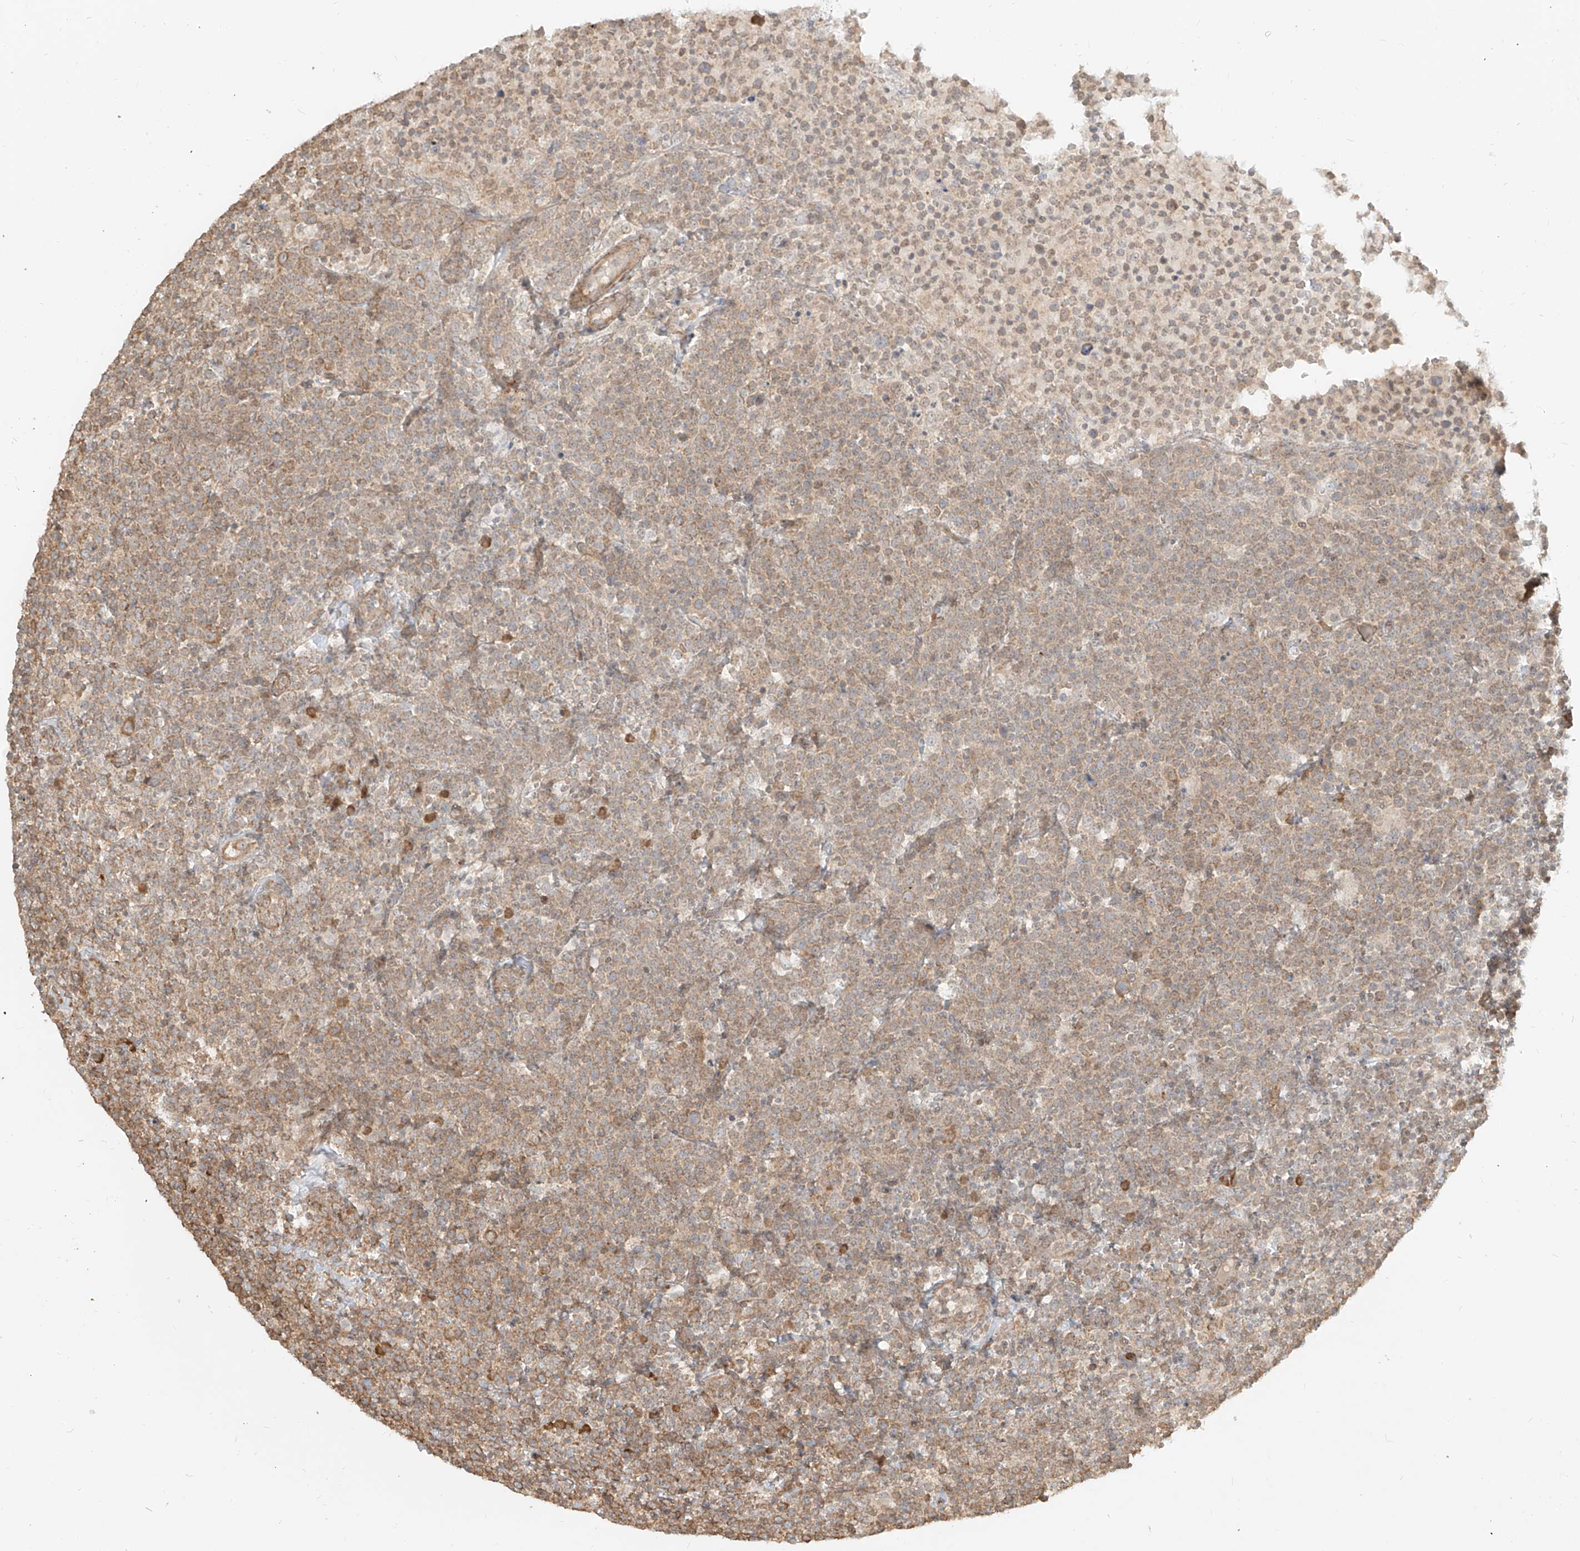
{"staining": {"intensity": "moderate", "quantity": ">75%", "location": "cytoplasmic/membranous"}, "tissue": "lymphoma", "cell_type": "Tumor cells", "image_type": "cancer", "snomed": [{"axis": "morphology", "description": "Malignant lymphoma, non-Hodgkin's type, High grade"}, {"axis": "topography", "description": "Lymph node"}], "caption": "Immunohistochemical staining of lymphoma reveals medium levels of moderate cytoplasmic/membranous protein expression in approximately >75% of tumor cells. The protein is stained brown, and the nuclei are stained in blue (DAB IHC with brightfield microscopy, high magnification).", "gene": "UBE2K", "patient": {"sex": "male", "age": 61}}